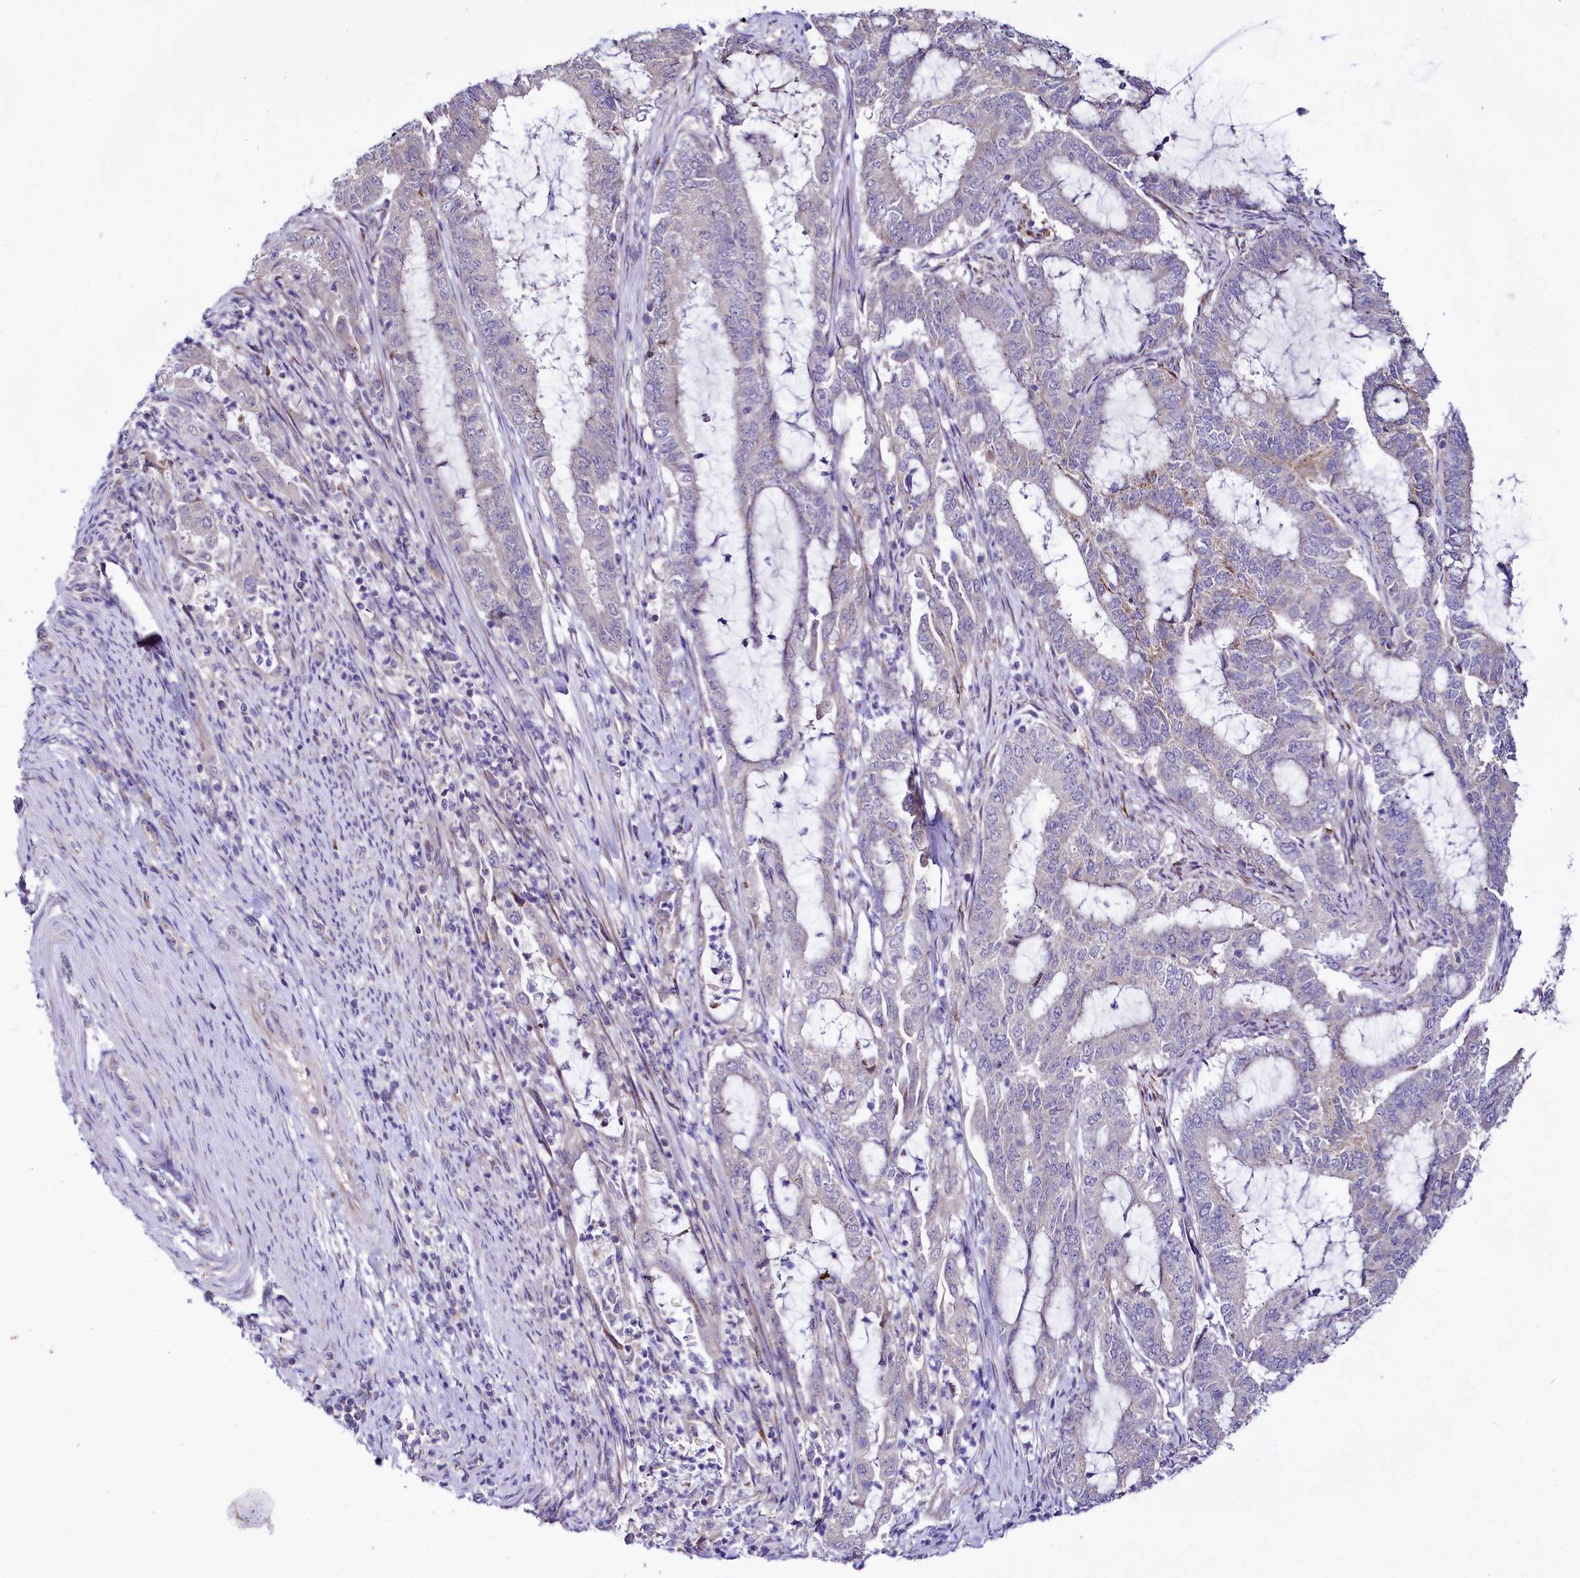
{"staining": {"intensity": "weak", "quantity": "<25%", "location": "cytoplasmic/membranous"}, "tissue": "endometrial cancer", "cell_type": "Tumor cells", "image_type": "cancer", "snomed": [{"axis": "morphology", "description": "Adenocarcinoma, NOS"}, {"axis": "topography", "description": "Endometrium"}], "caption": "Protein analysis of endometrial adenocarcinoma shows no significant positivity in tumor cells.", "gene": "CEP295", "patient": {"sex": "female", "age": 51}}